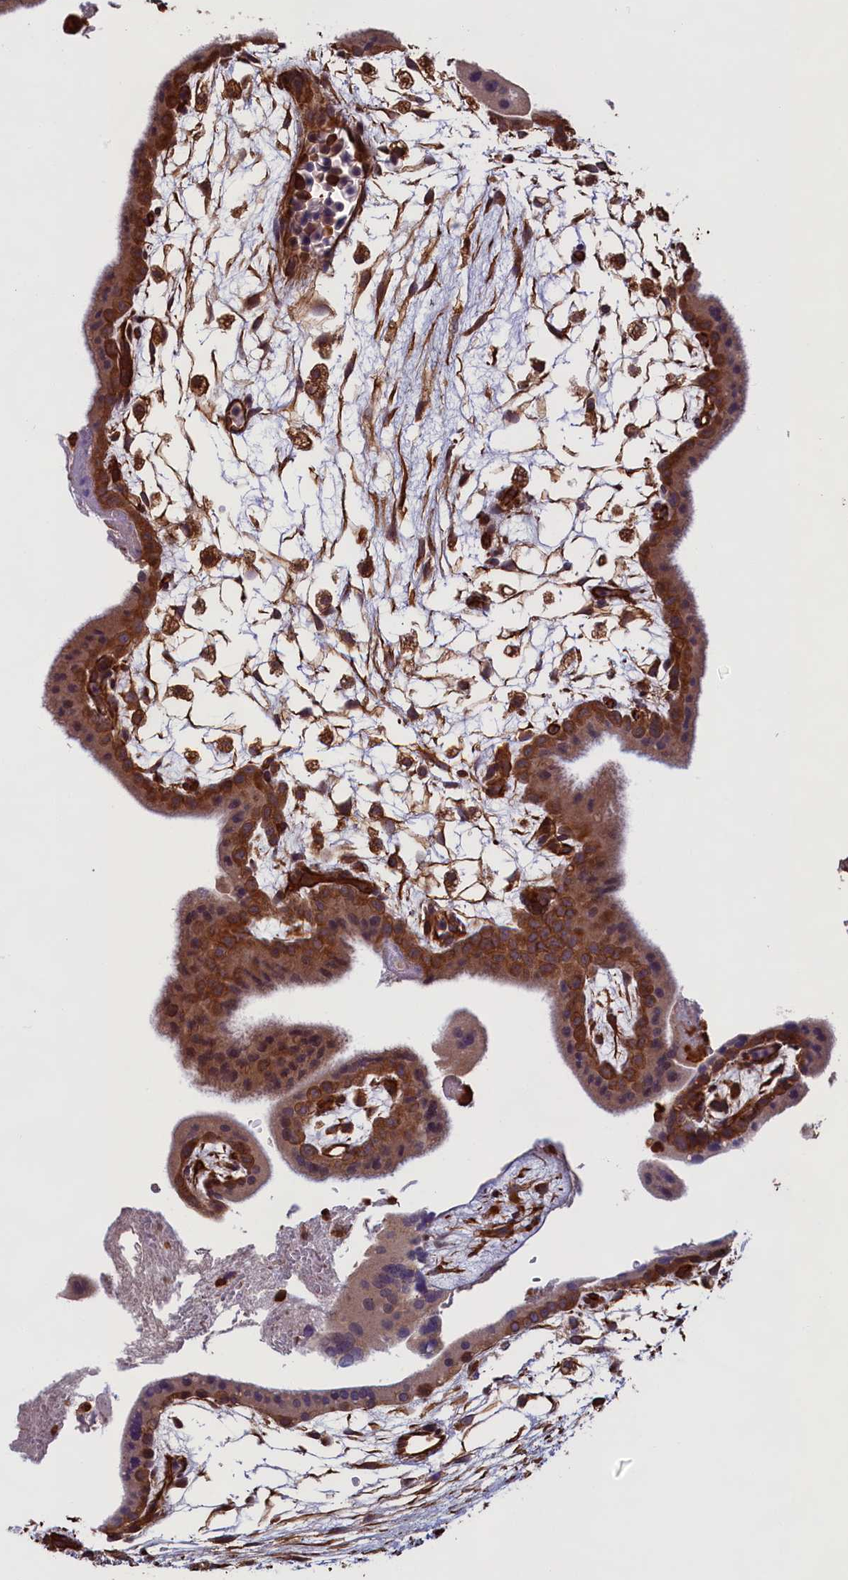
{"staining": {"intensity": "strong", "quantity": "25%-75%", "location": "cytoplasmic/membranous"}, "tissue": "placenta", "cell_type": "Trophoblastic cells", "image_type": "normal", "snomed": [{"axis": "morphology", "description": "Normal tissue, NOS"}, {"axis": "topography", "description": "Placenta"}], "caption": "IHC (DAB (3,3'-diaminobenzidine)) staining of benign placenta shows strong cytoplasmic/membranous protein expression in about 25%-75% of trophoblastic cells. (Stains: DAB (3,3'-diaminobenzidine) in brown, nuclei in blue, Microscopy: brightfield microscopy at high magnification).", "gene": "CCDC124", "patient": {"sex": "female", "age": 35}}